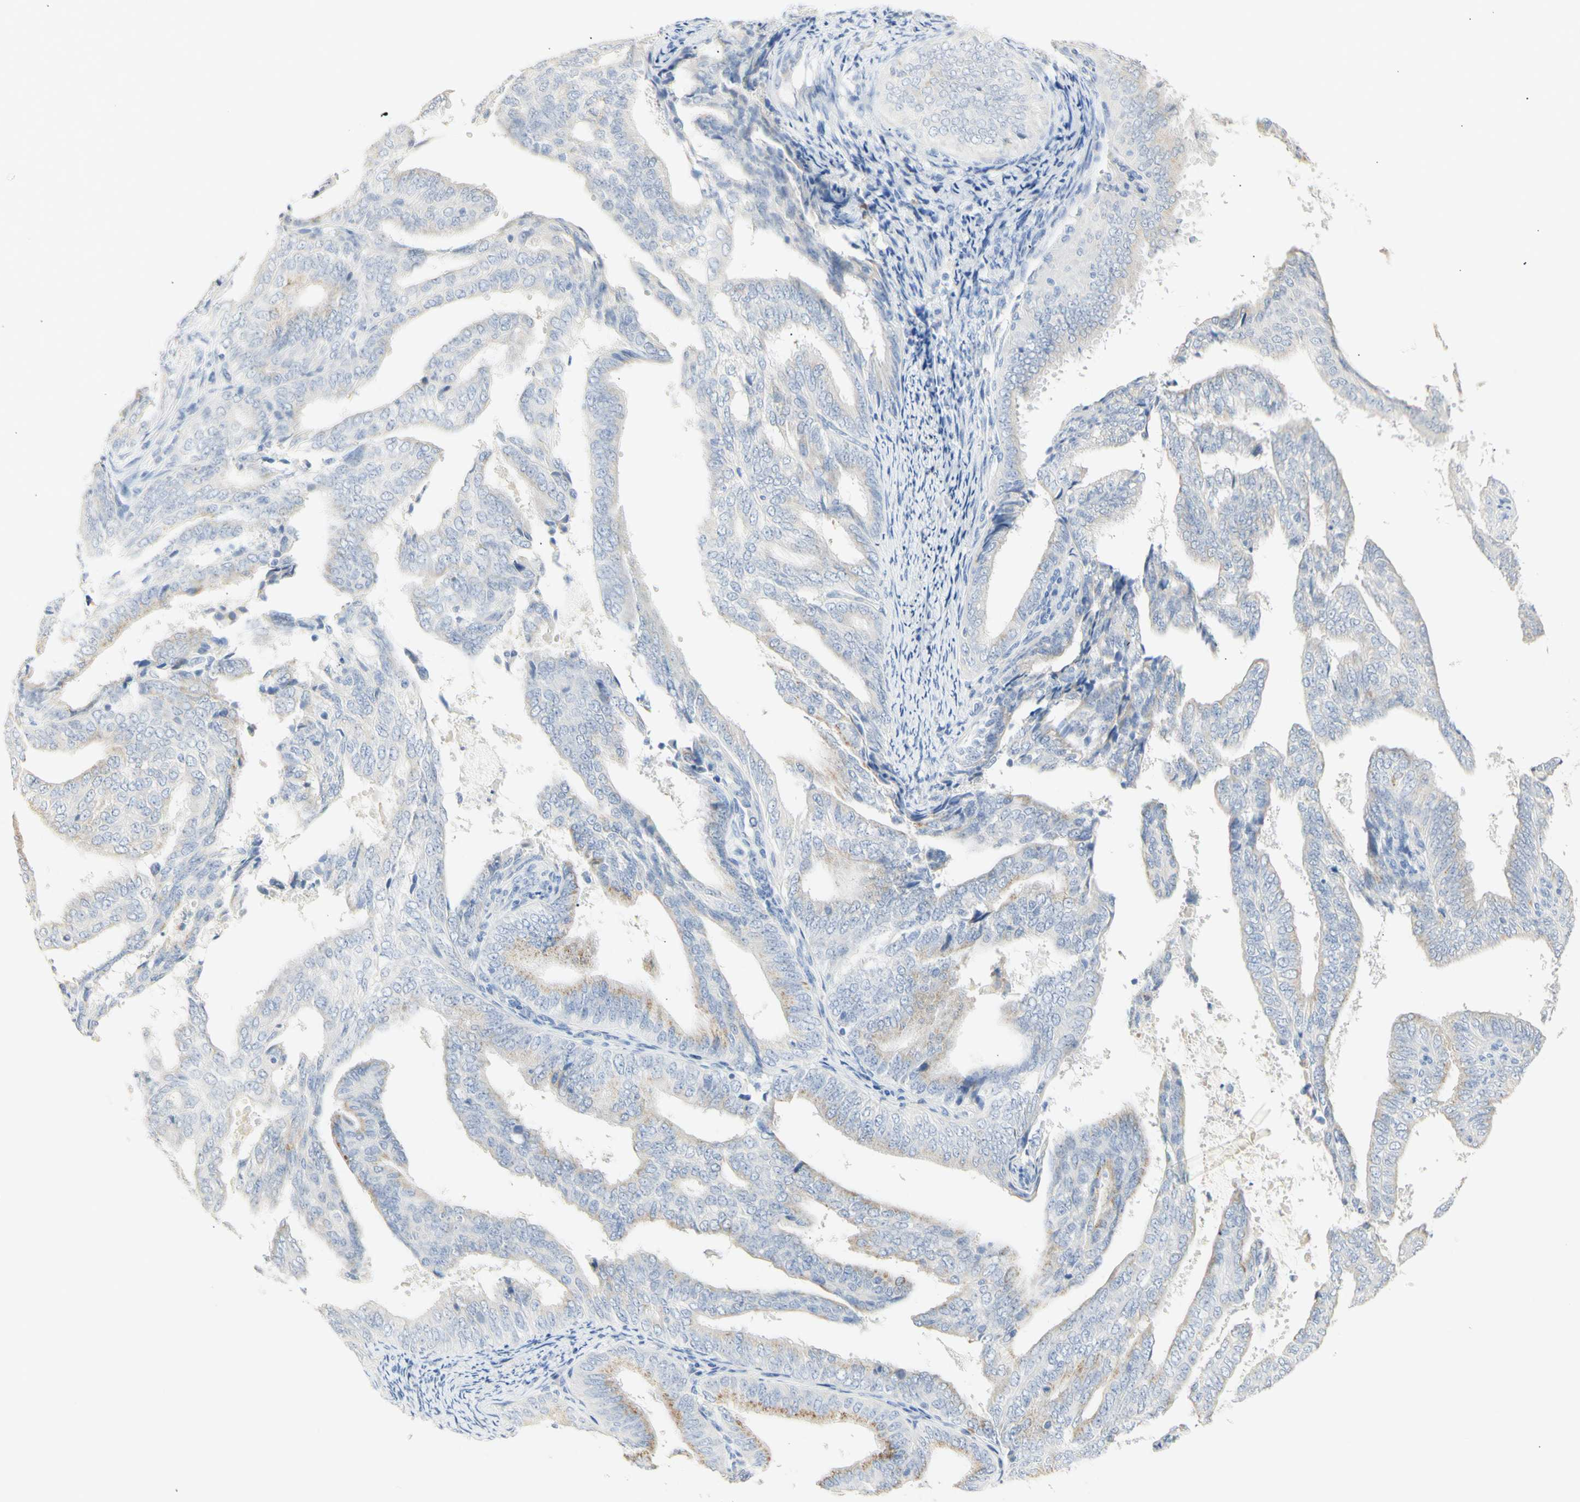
{"staining": {"intensity": "moderate", "quantity": "<25%", "location": "cytoplasmic/membranous"}, "tissue": "endometrial cancer", "cell_type": "Tumor cells", "image_type": "cancer", "snomed": [{"axis": "morphology", "description": "Adenocarcinoma, NOS"}, {"axis": "topography", "description": "Endometrium"}], "caption": "High-power microscopy captured an IHC histopathology image of endometrial adenocarcinoma, revealing moderate cytoplasmic/membranous expression in about <25% of tumor cells.", "gene": "B4GALNT3", "patient": {"sex": "female", "age": 58}}